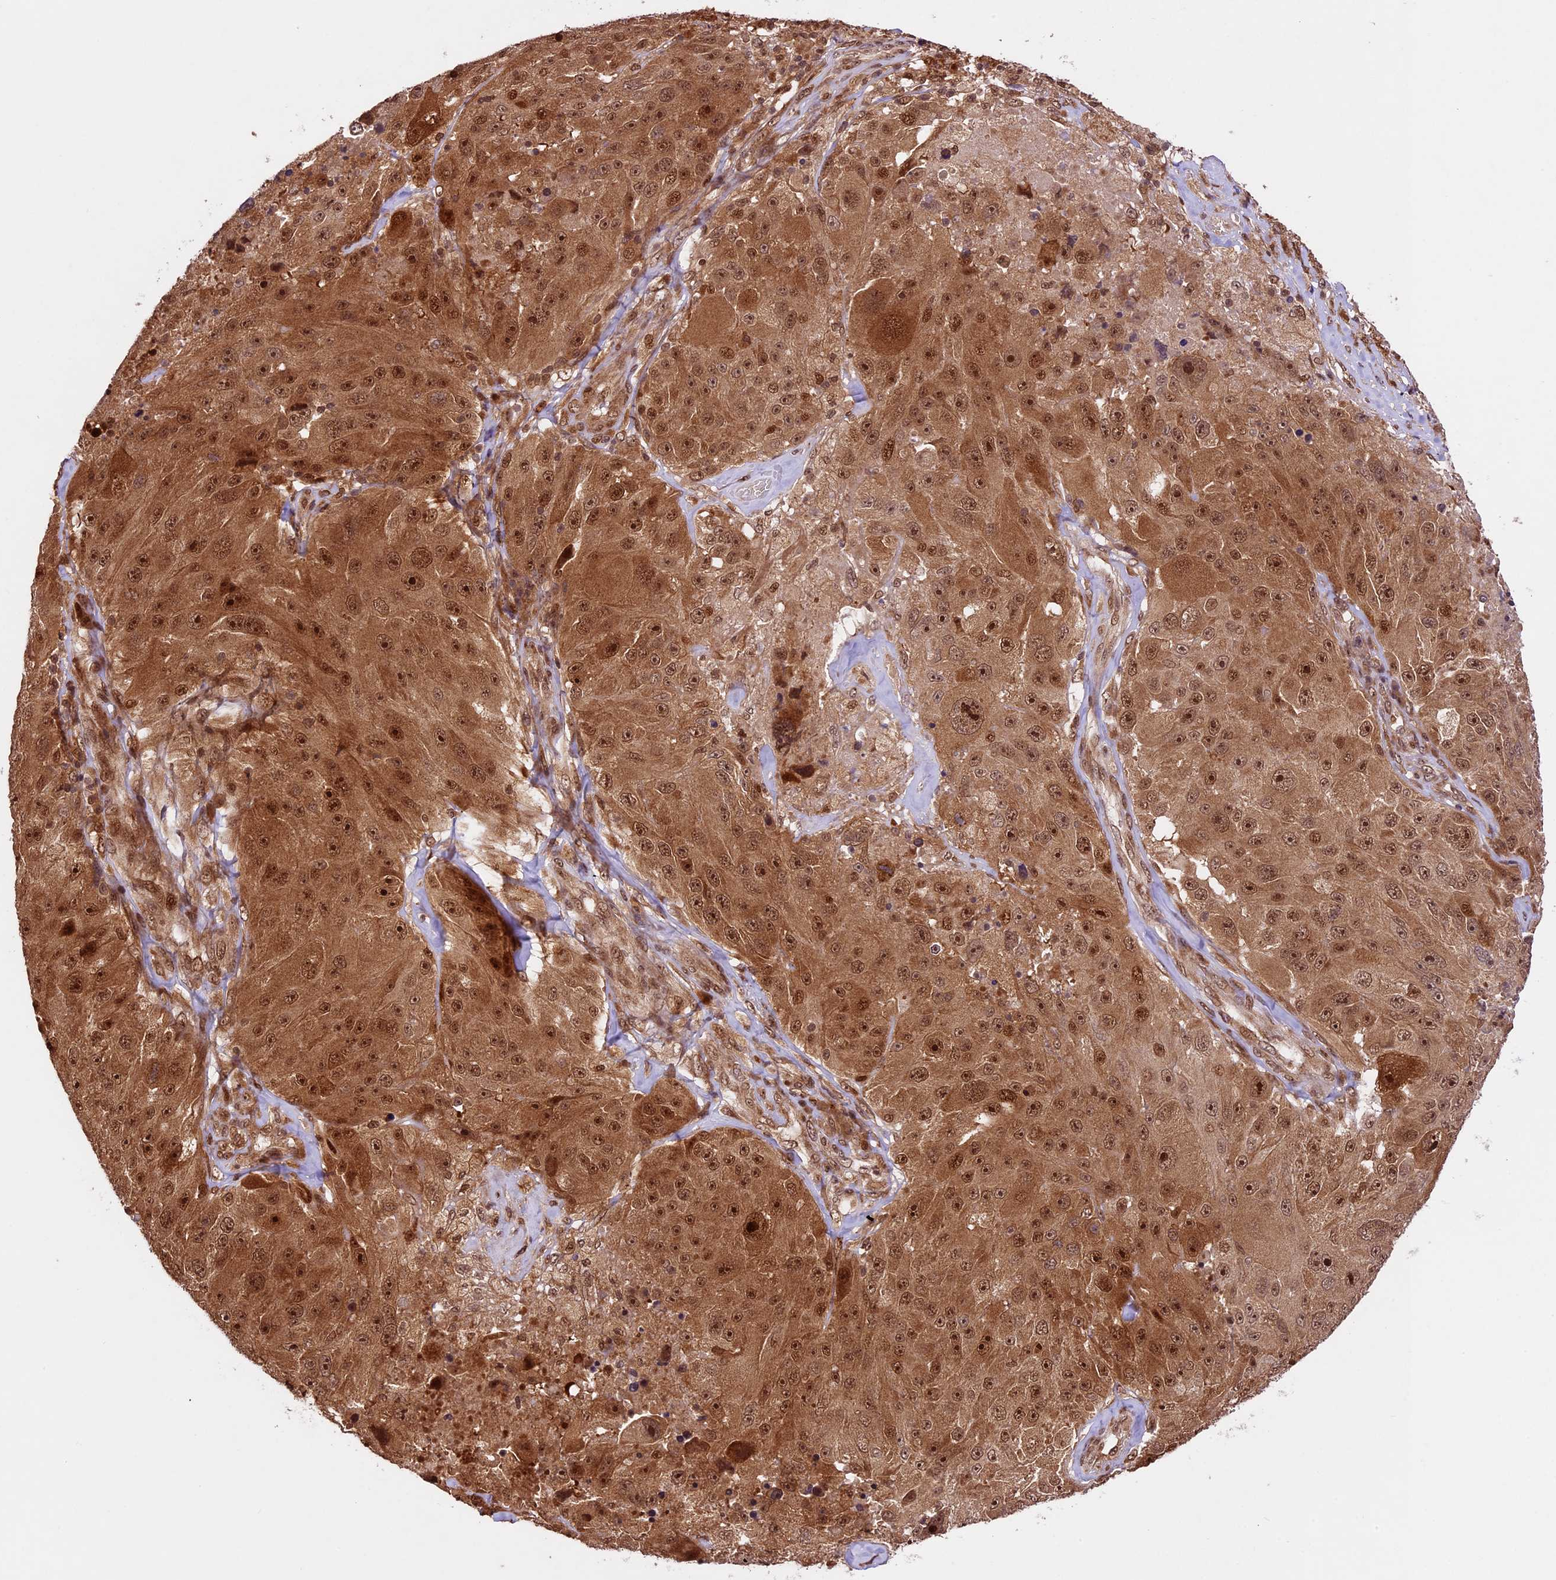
{"staining": {"intensity": "strong", "quantity": ">75%", "location": "cytoplasmic/membranous,nuclear"}, "tissue": "melanoma", "cell_type": "Tumor cells", "image_type": "cancer", "snomed": [{"axis": "morphology", "description": "Malignant melanoma, Metastatic site"}, {"axis": "topography", "description": "Lymph node"}], "caption": "The photomicrograph demonstrates staining of malignant melanoma (metastatic site), revealing strong cytoplasmic/membranous and nuclear protein expression (brown color) within tumor cells. The protein is shown in brown color, while the nuclei are stained blue.", "gene": "DHX38", "patient": {"sex": "male", "age": 62}}